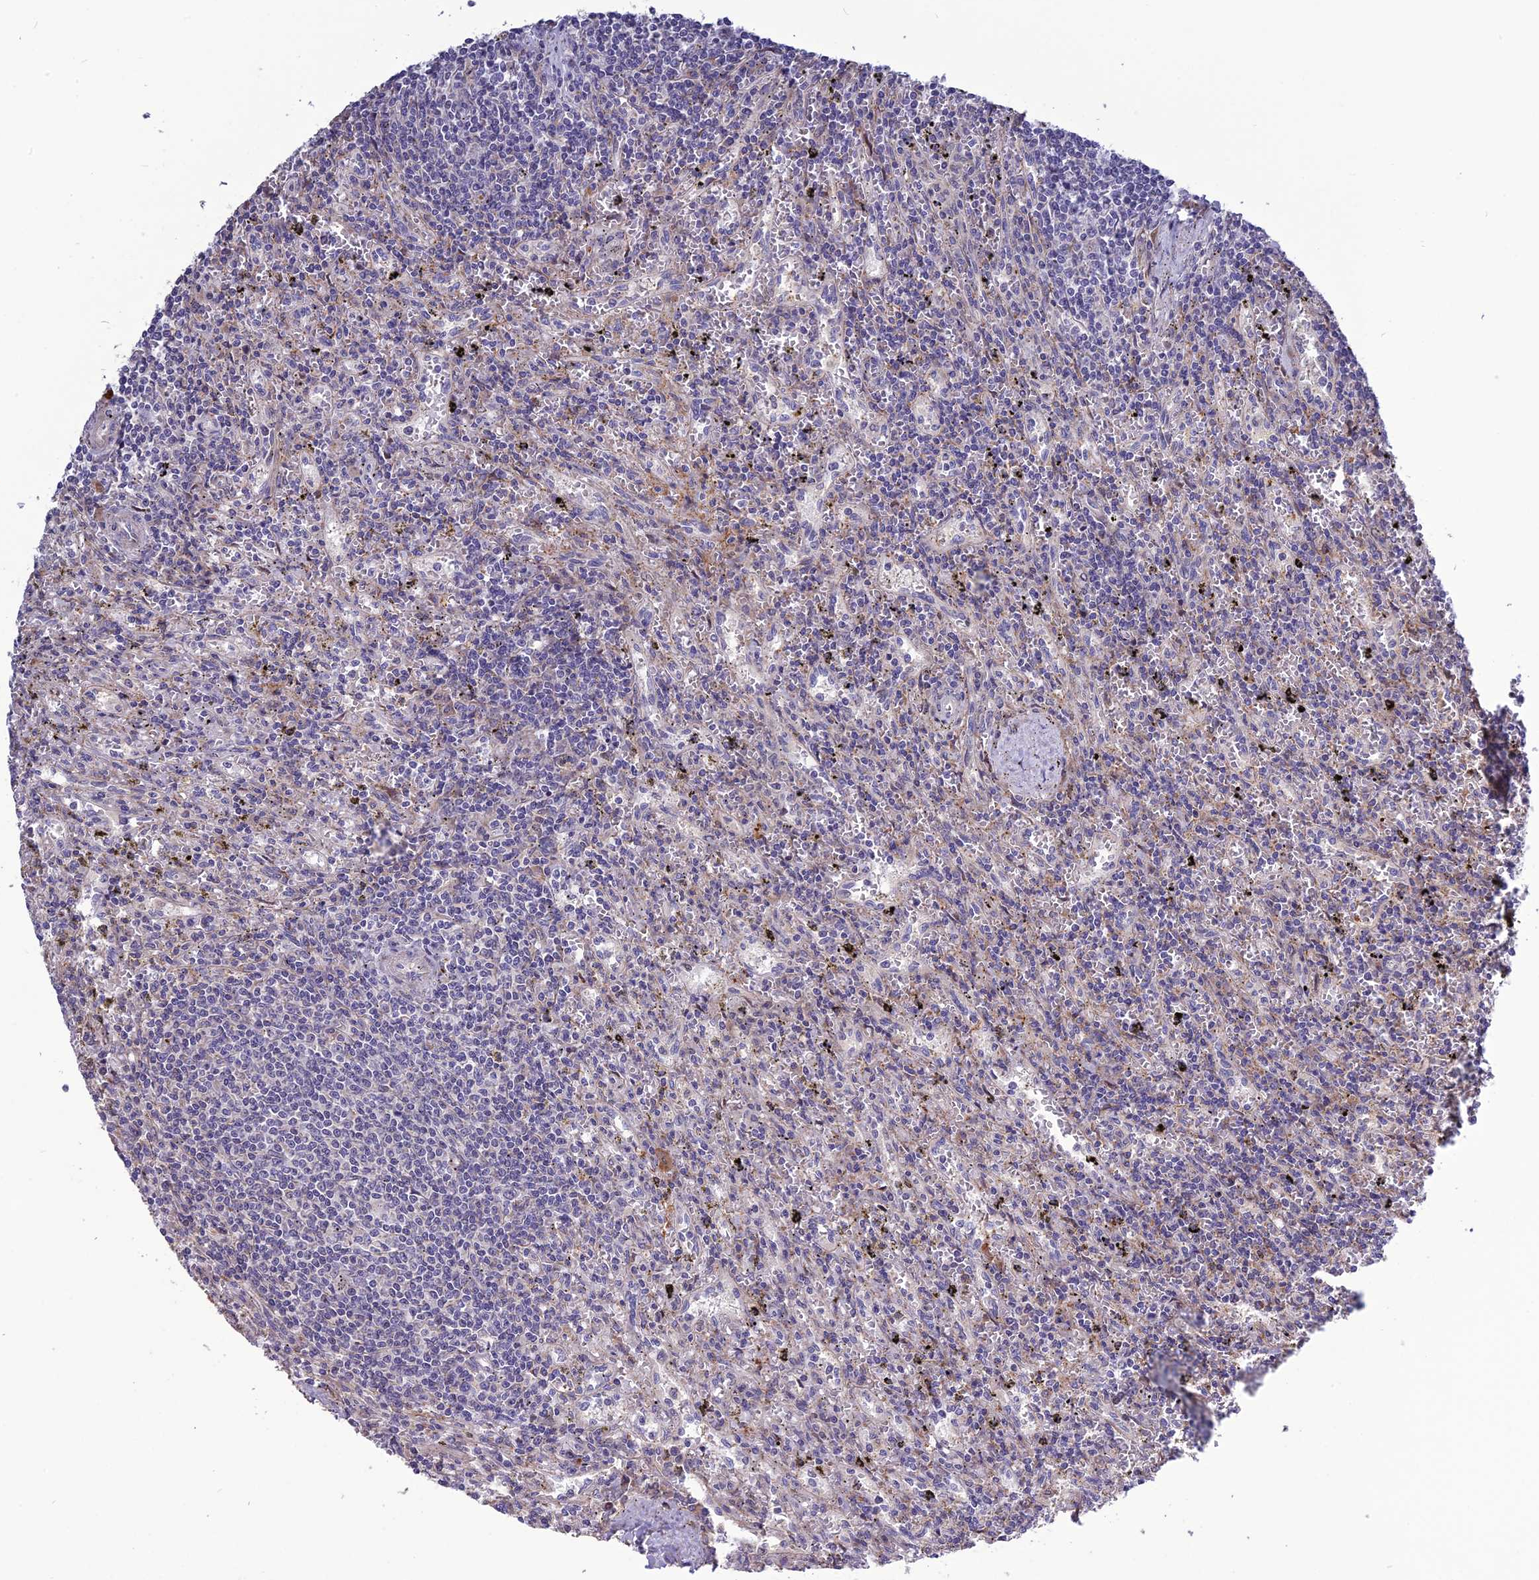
{"staining": {"intensity": "negative", "quantity": "none", "location": "none"}, "tissue": "lymphoma", "cell_type": "Tumor cells", "image_type": "cancer", "snomed": [{"axis": "morphology", "description": "Malignant lymphoma, non-Hodgkin's type, Low grade"}, {"axis": "topography", "description": "Spleen"}], "caption": "This photomicrograph is of lymphoma stained with immunohistochemistry (IHC) to label a protein in brown with the nuclei are counter-stained blue. There is no expression in tumor cells. Brightfield microscopy of immunohistochemistry stained with DAB (3,3'-diaminobenzidine) (brown) and hematoxylin (blue), captured at high magnification.", "gene": "SPG21", "patient": {"sex": "male", "age": 76}}